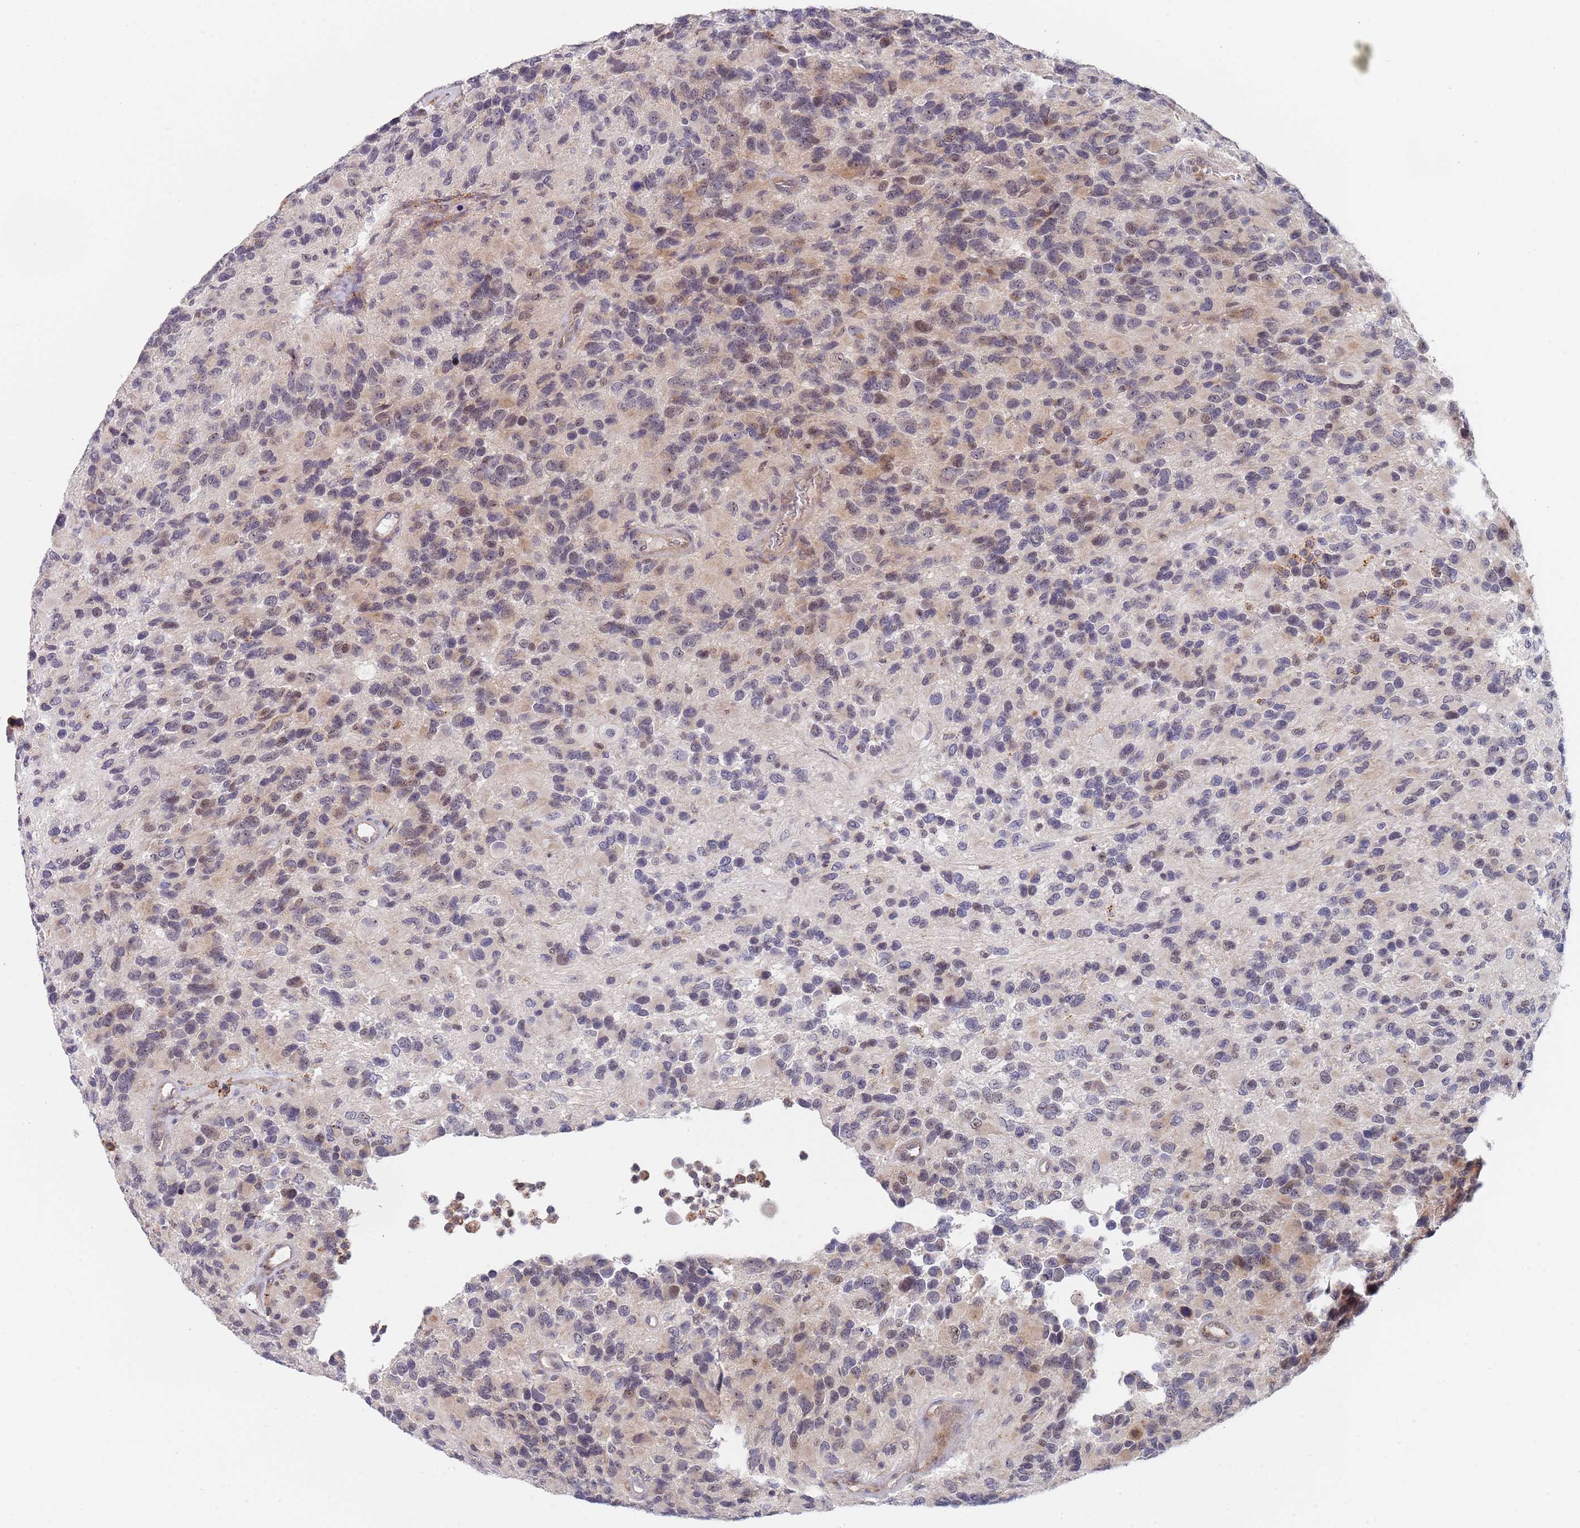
{"staining": {"intensity": "weak", "quantity": "<25%", "location": "nuclear"}, "tissue": "glioma", "cell_type": "Tumor cells", "image_type": "cancer", "snomed": [{"axis": "morphology", "description": "Glioma, malignant, High grade"}, {"axis": "topography", "description": "Brain"}], "caption": "Malignant glioma (high-grade) was stained to show a protein in brown. There is no significant staining in tumor cells.", "gene": "PLCL2", "patient": {"sex": "male", "age": 77}}